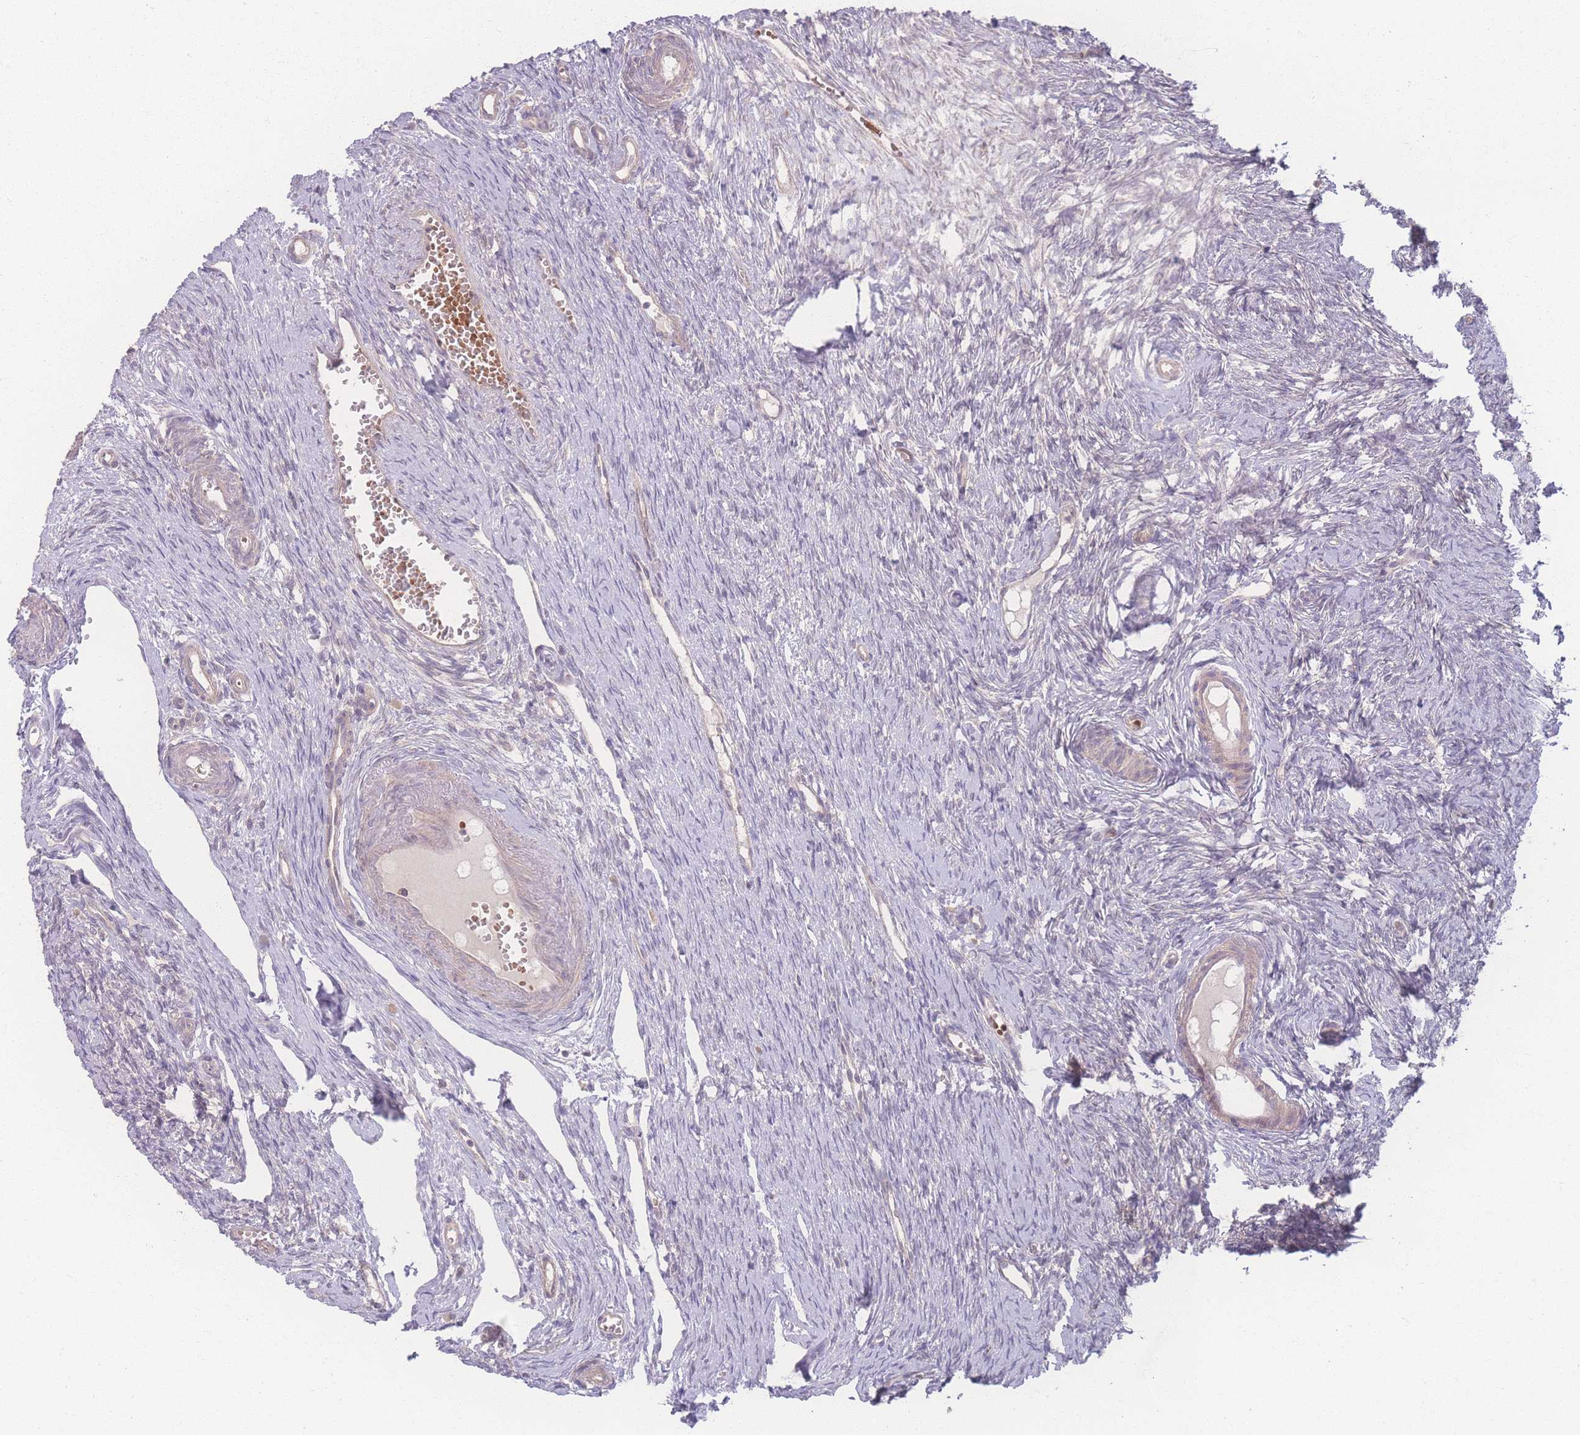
{"staining": {"intensity": "moderate", "quantity": ">75%", "location": "cytoplasmic/membranous"}, "tissue": "ovary", "cell_type": "Follicle cells", "image_type": "normal", "snomed": [{"axis": "morphology", "description": "Normal tissue, NOS"}, {"axis": "topography", "description": "Ovary"}], "caption": "This histopathology image exhibits immunohistochemistry staining of normal human ovary, with medium moderate cytoplasmic/membranous expression in about >75% of follicle cells.", "gene": "INSR", "patient": {"sex": "female", "age": 51}}